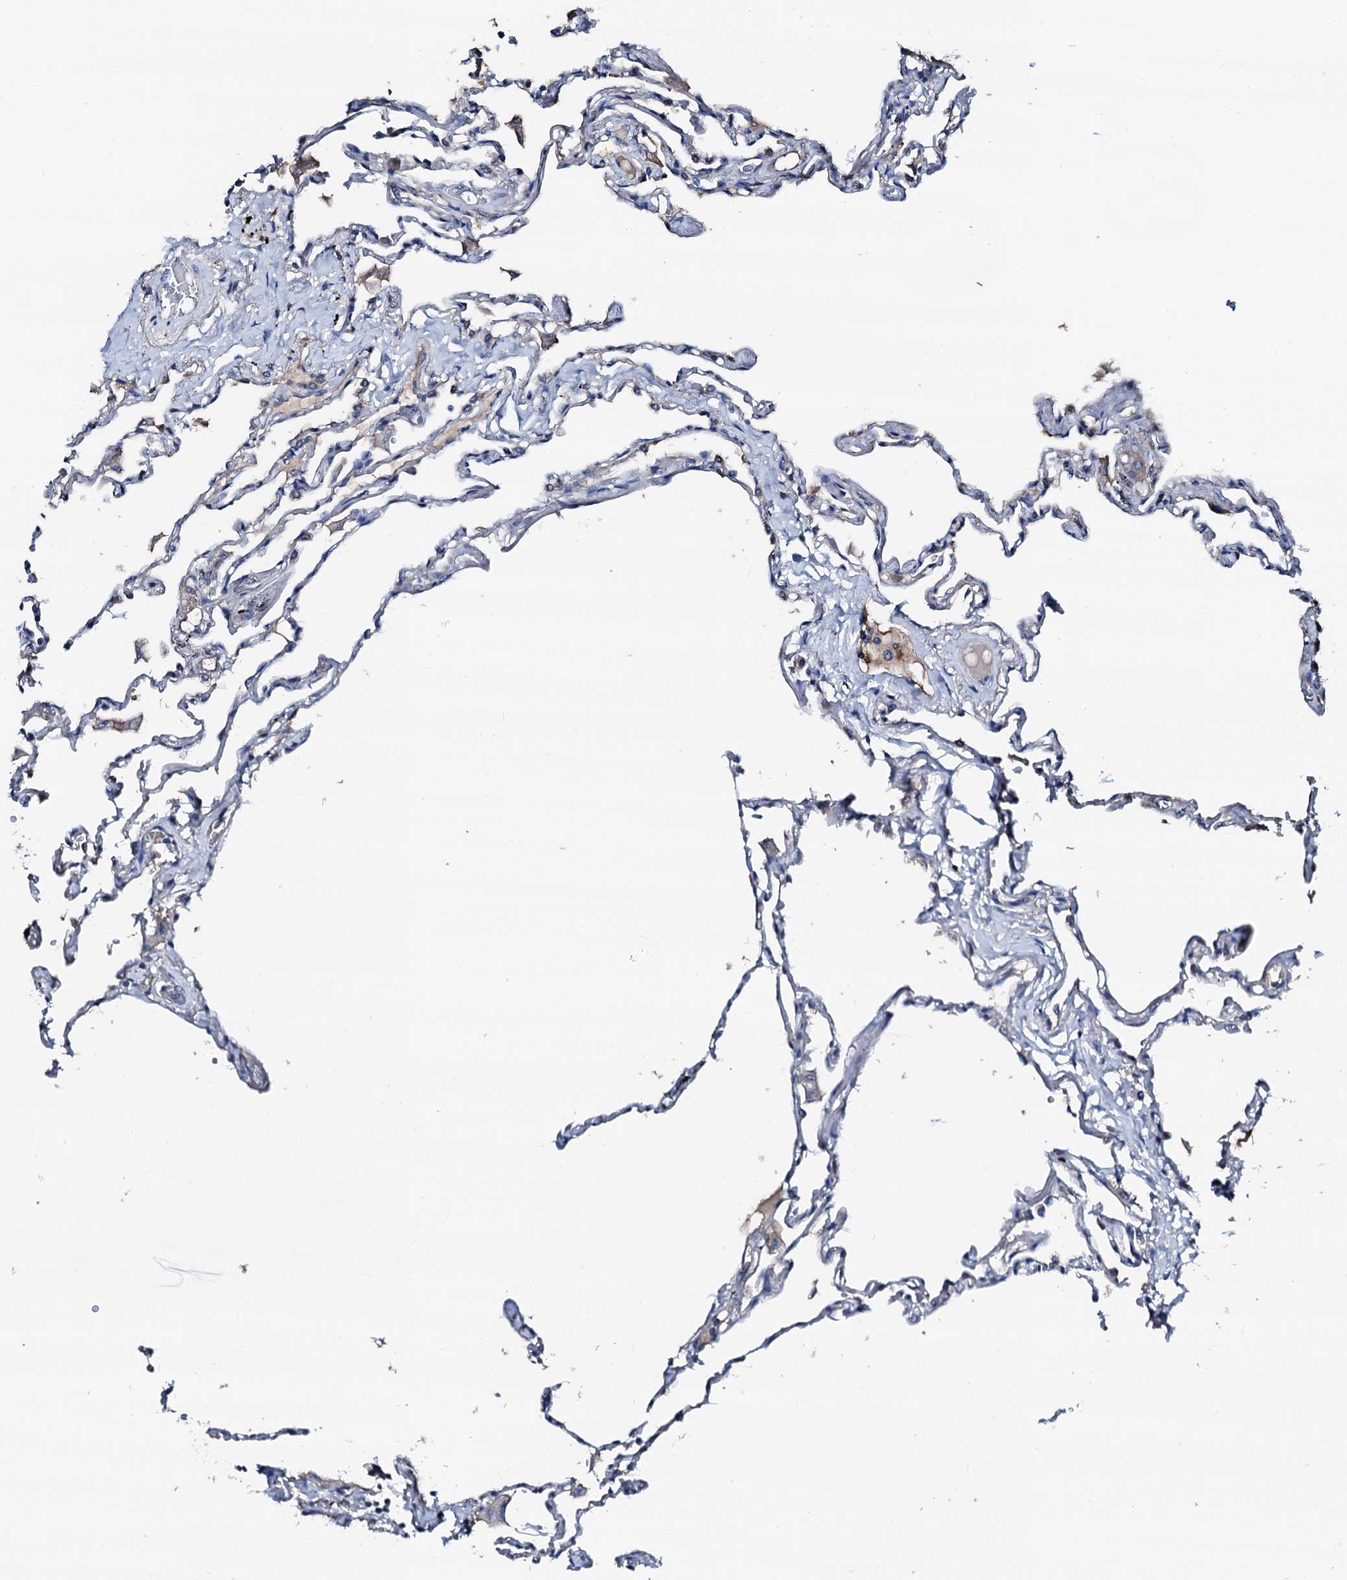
{"staining": {"intensity": "negative", "quantity": "none", "location": "none"}, "tissue": "lung", "cell_type": "Alveolar cells", "image_type": "normal", "snomed": [{"axis": "morphology", "description": "Normal tissue, NOS"}, {"axis": "topography", "description": "Lung"}], "caption": "Photomicrograph shows no protein expression in alveolar cells of unremarkable lung.", "gene": "TRAFD1", "patient": {"sex": "female", "age": 67}}